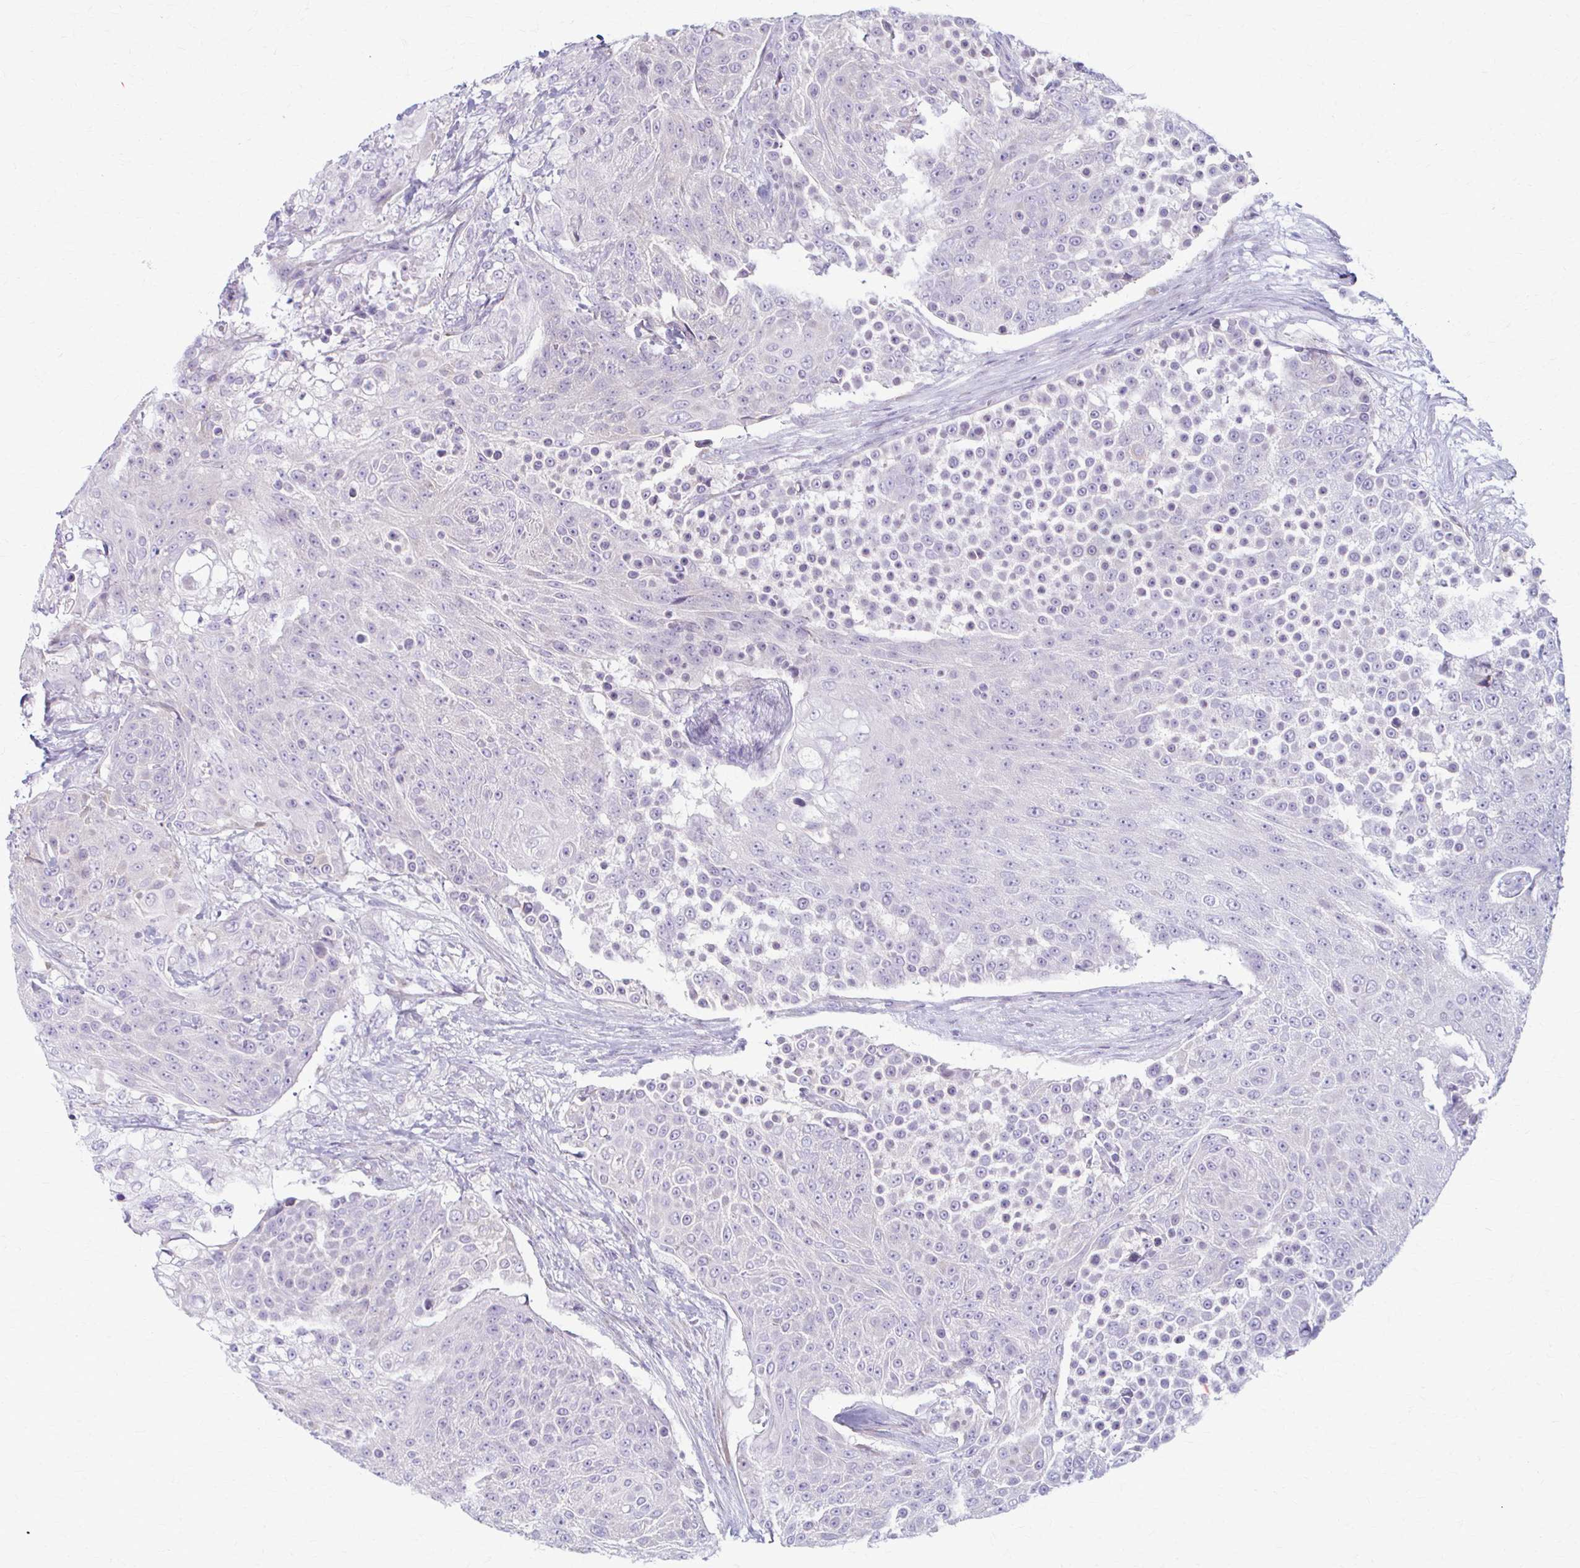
{"staining": {"intensity": "negative", "quantity": "none", "location": "none"}, "tissue": "urothelial cancer", "cell_type": "Tumor cells", "image_type": "cancer", "snomed": [{"axis": "morphology", "description": "Urothelial carcinoma, High grade"}, {"axis": "topography", "description": "Urinary bladder"}], "caption": "High magnification brightfield microscopy of urothelial cancer stained with DAB (brown) and counterstained with hematoxylin (blue): tumor cells show no significant expression.", "gene": "PRKRA", "patient": {"sex": "female", "age": 63}}